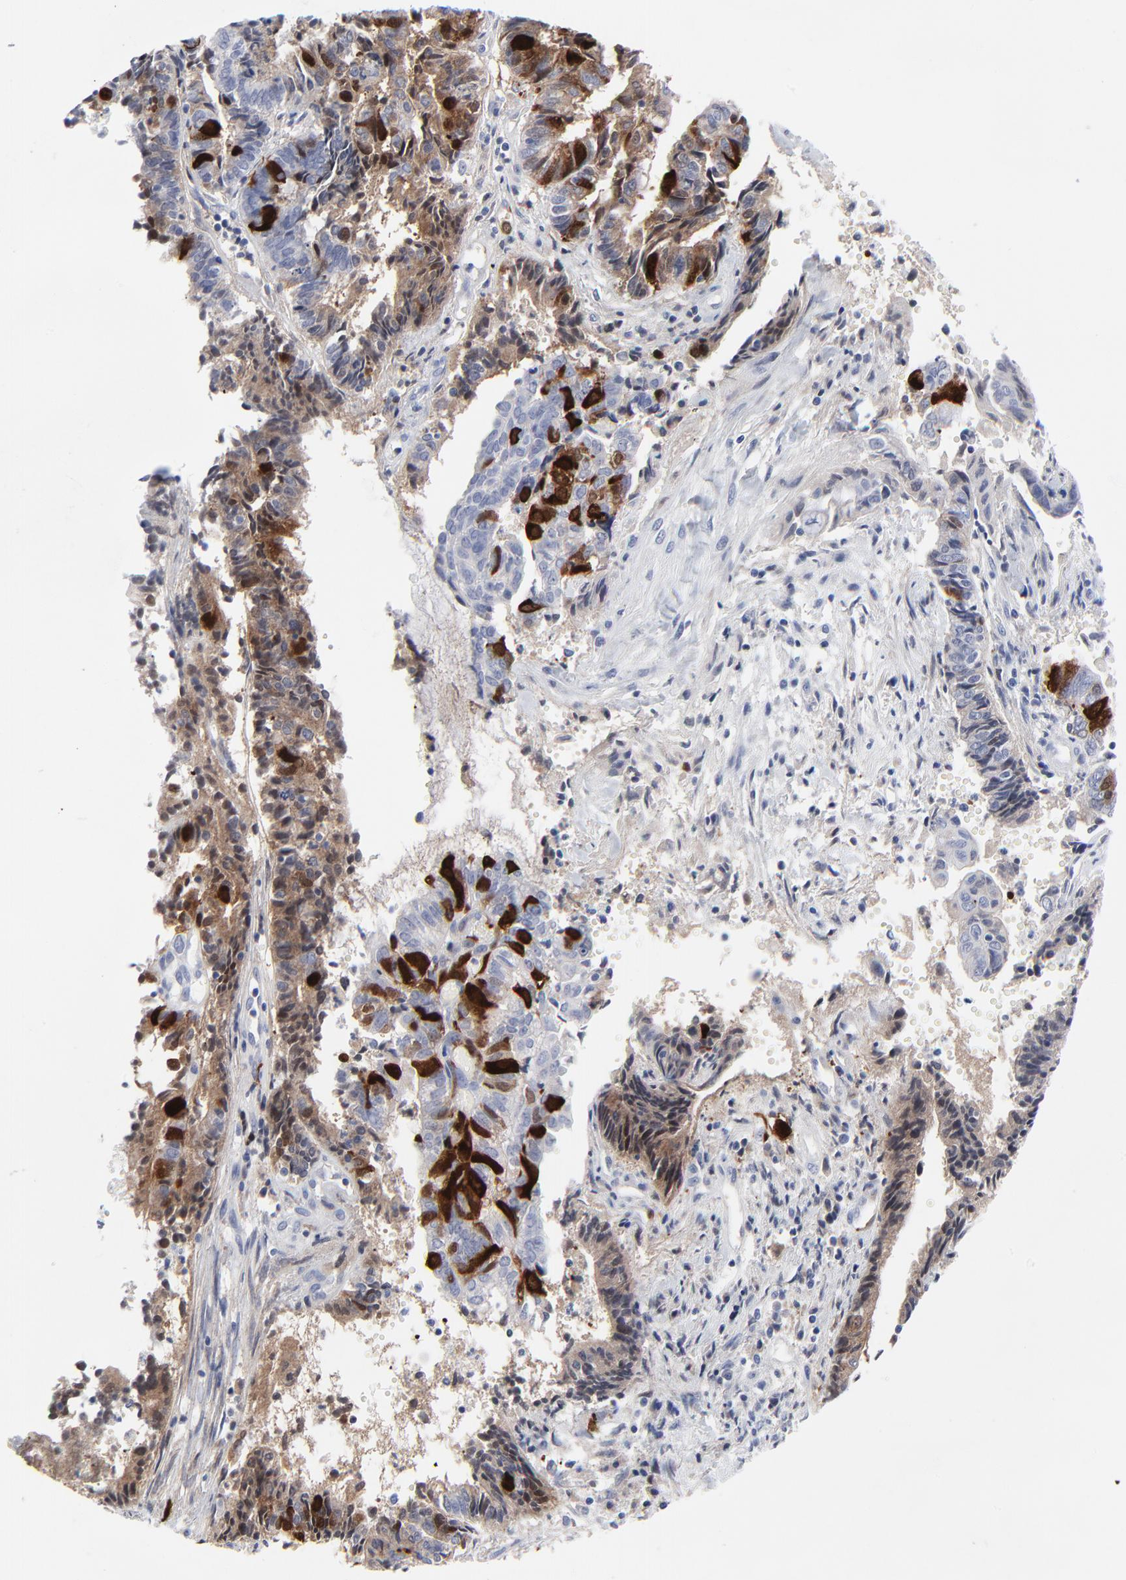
{"staining": {"intensity": "strong", "quantity": "25%-75%", "location": "cytoplasmic/membranous,nuclear"}, "tissue": "endometrial cancer", "cell_type": "Tumor cells", "image_type": "cancer", "snomed": [{"axis": "morphology", "description": "Adenocarcinoma, NOS"}, {"axis": "topography", "description": "Uterus"}, {"axis": "topography", "description": "Endometrium"}], "caption": "The micrograph shows staining of adenocarcinoma (endometrial), revealing strong cytoplasmic/membranous and nuclear protein expression (brown color) within tumor cells.", "gene": "CDK1", "patient": {"sex": "female", "age": 70}}